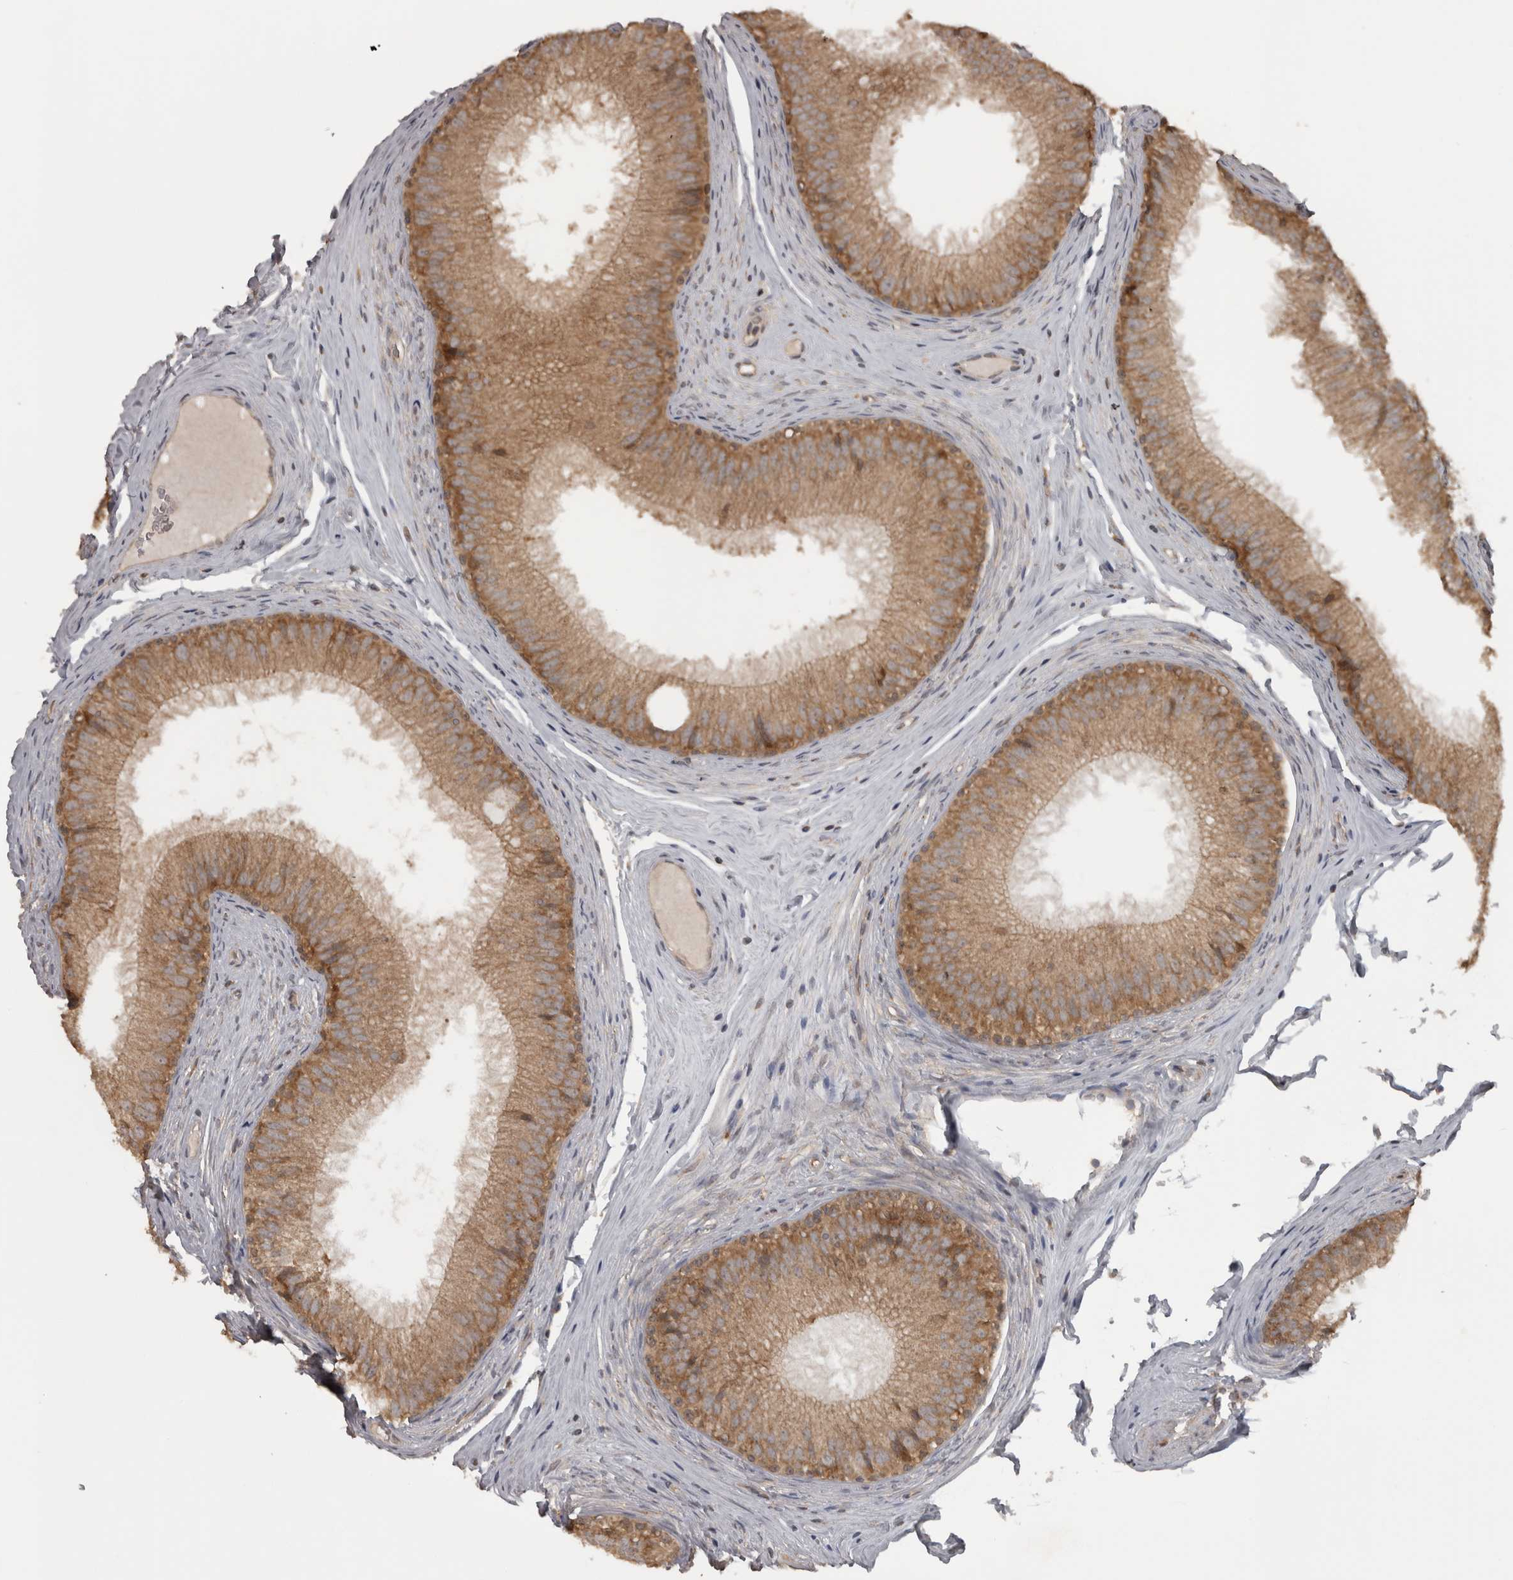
{"staining": {"intensity": "moderate", "quantity": ">75%", "location": "cytoplasmic/membranous"}, "tissue": "epididymis", "cell_type": "Glandular cells", "image_type": "normal", "snomed": [{"axis": "morphology", "description": "Normal tissue, NOS"}, {"axis": "topography", "description": "Epididymis"}], "caption": "Moderate cytoplasmic/membranous expression for a protein is seen in approximately >75% of glandular cells of benign epididymis using immunohistochemistry.", "gene": "MICU3", "patient": {"sex": "male", "age": 32}}